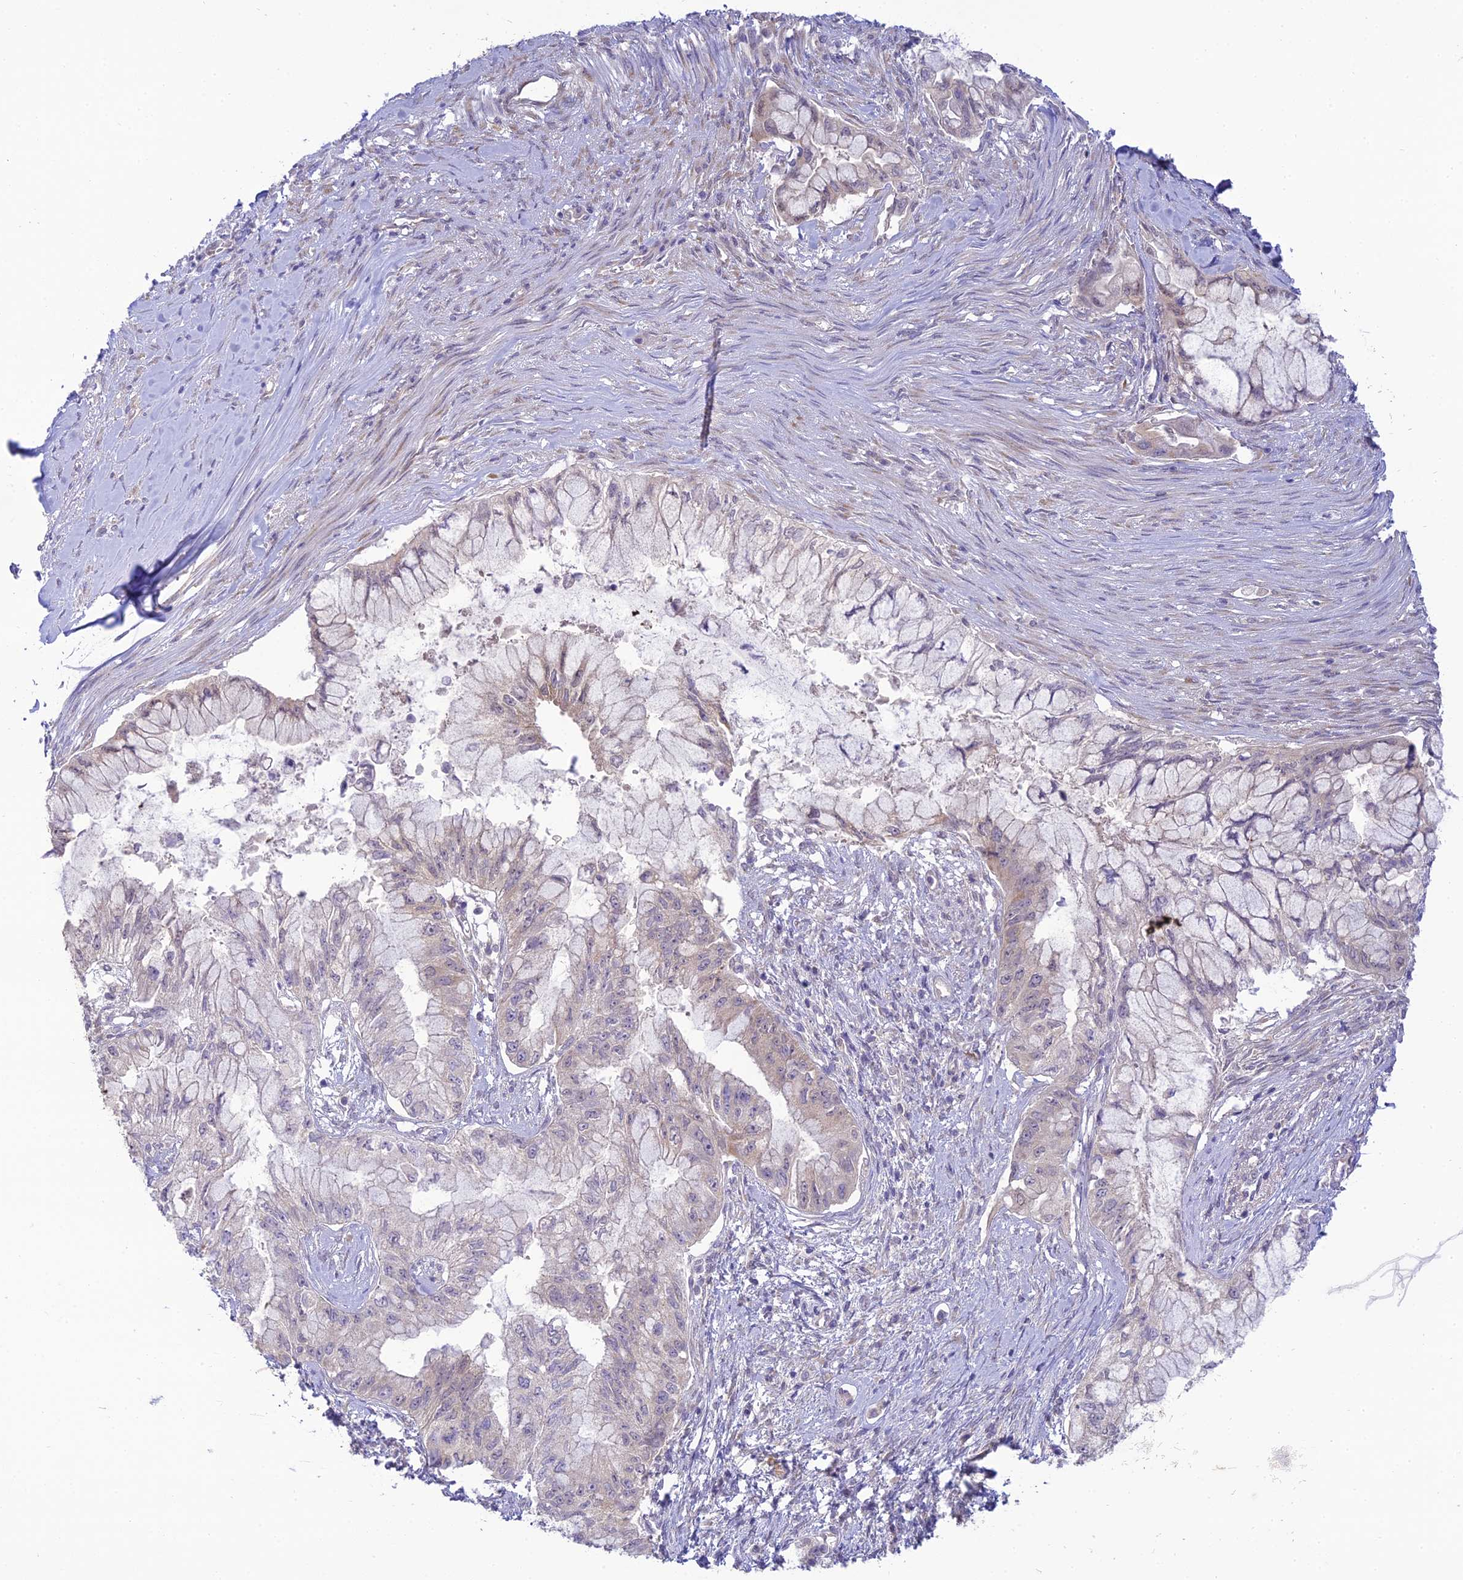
{"staining": {"intensity": "negative", "quantity": "none", "location": "none"}, "tissue": "pancreatic cancer", "cell_type": "Tumor cells", "image_type": "cancer", "snomed": [{"axis": "morphology", "description": "Adenocarcinoma, NOS"}, {"axis": "topography", "description": "Pancreas"}], "caption": "Immunohistochemical staining of human pancreatic adenocarcinoma shows no significant staining in tumor cells.", "gene": "SKIC8", "patient": {"sex": "male", "age": 48}}